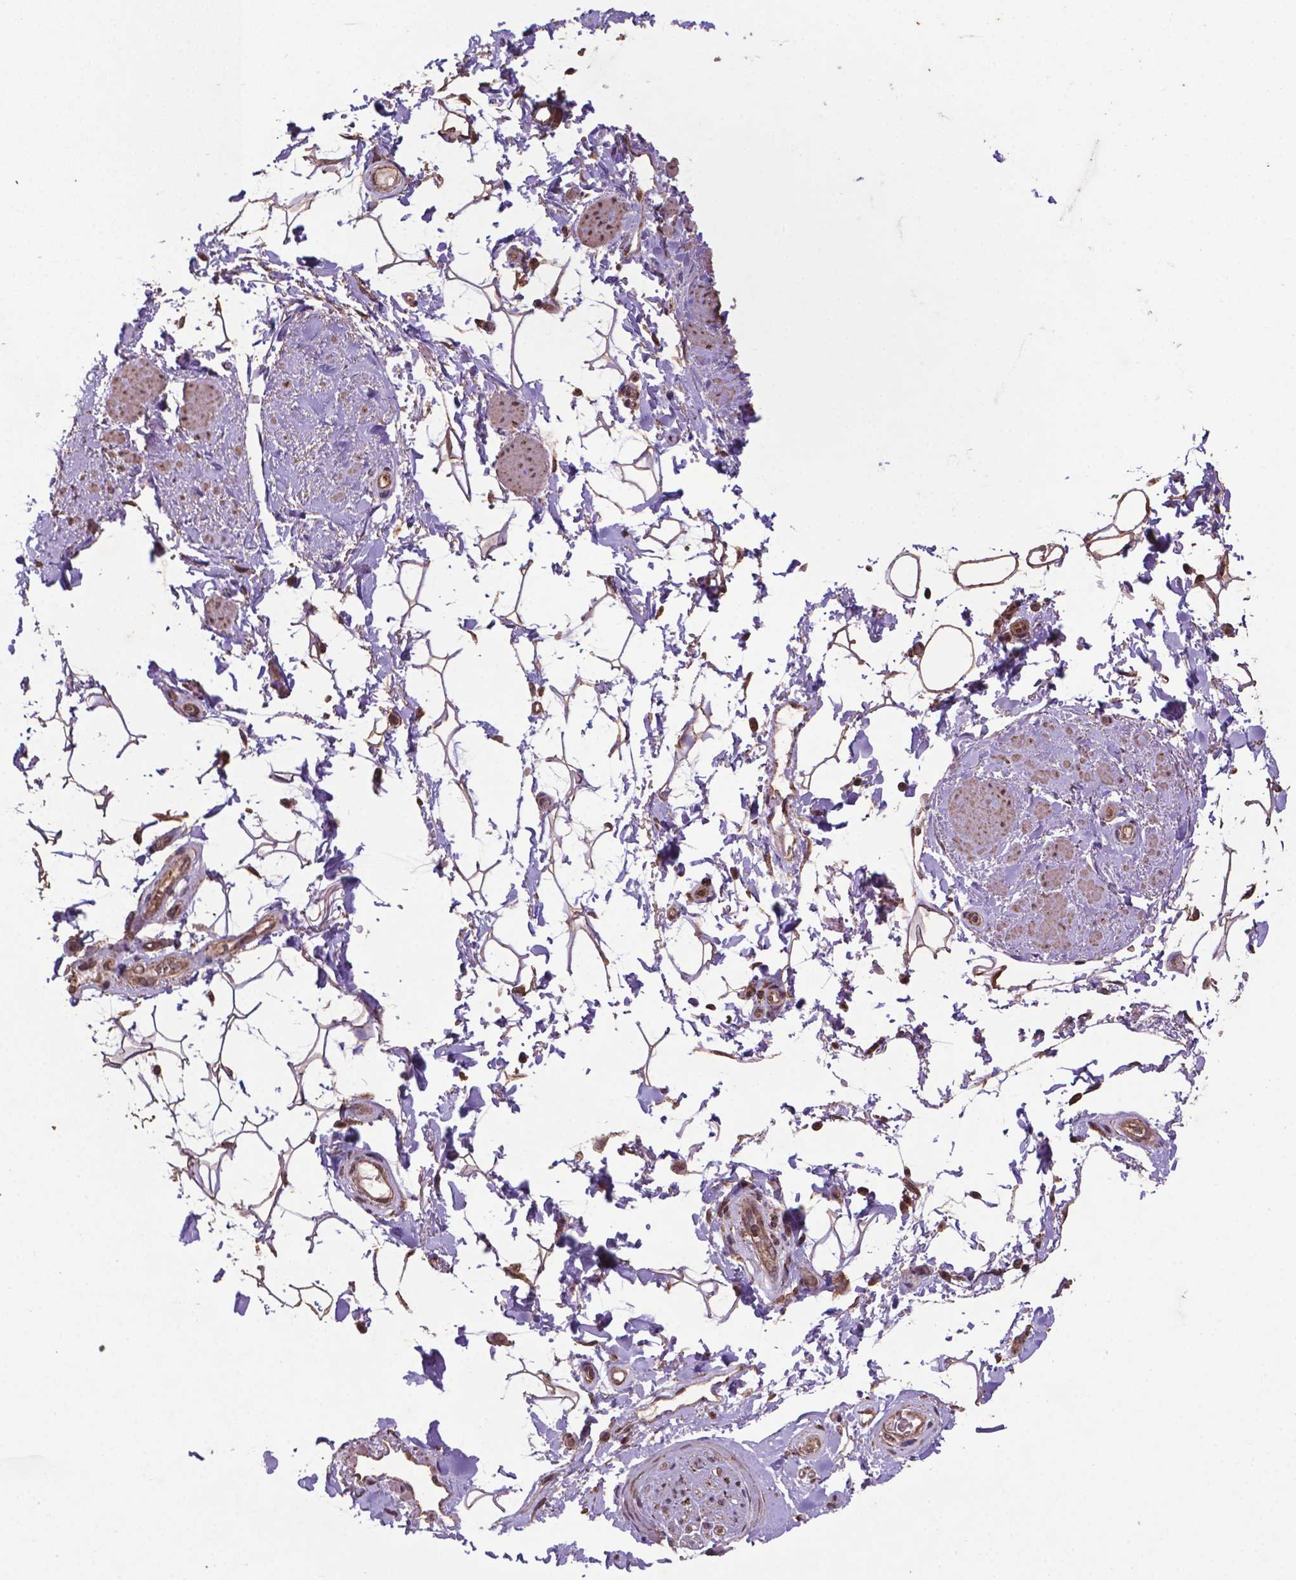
{"staining": {"intensity": "moderate", "quantity": ">75%", "location": "cytoplasmic/membranous,nuclear"}, "tissue": "adipose tissue", "cell_type": "Adipocytes", "image_type": "normal", "snomed": [{"axis": "morphology", "description": "Normal tissue, NOS"}, {"axis": "topography", "description": "Anal"}, {"axis": "topography", "description": "Peripheral nerve tissue"}], "caption": "Unremarkable adipose tissue demonstrates moderate cytoplasmic/membranous,nuclear staining in approximately >75% of adipocytes Nuclei are stained in blue..", "gene": "DCAF1", "patient": {"sex": "male", "age": 51}}